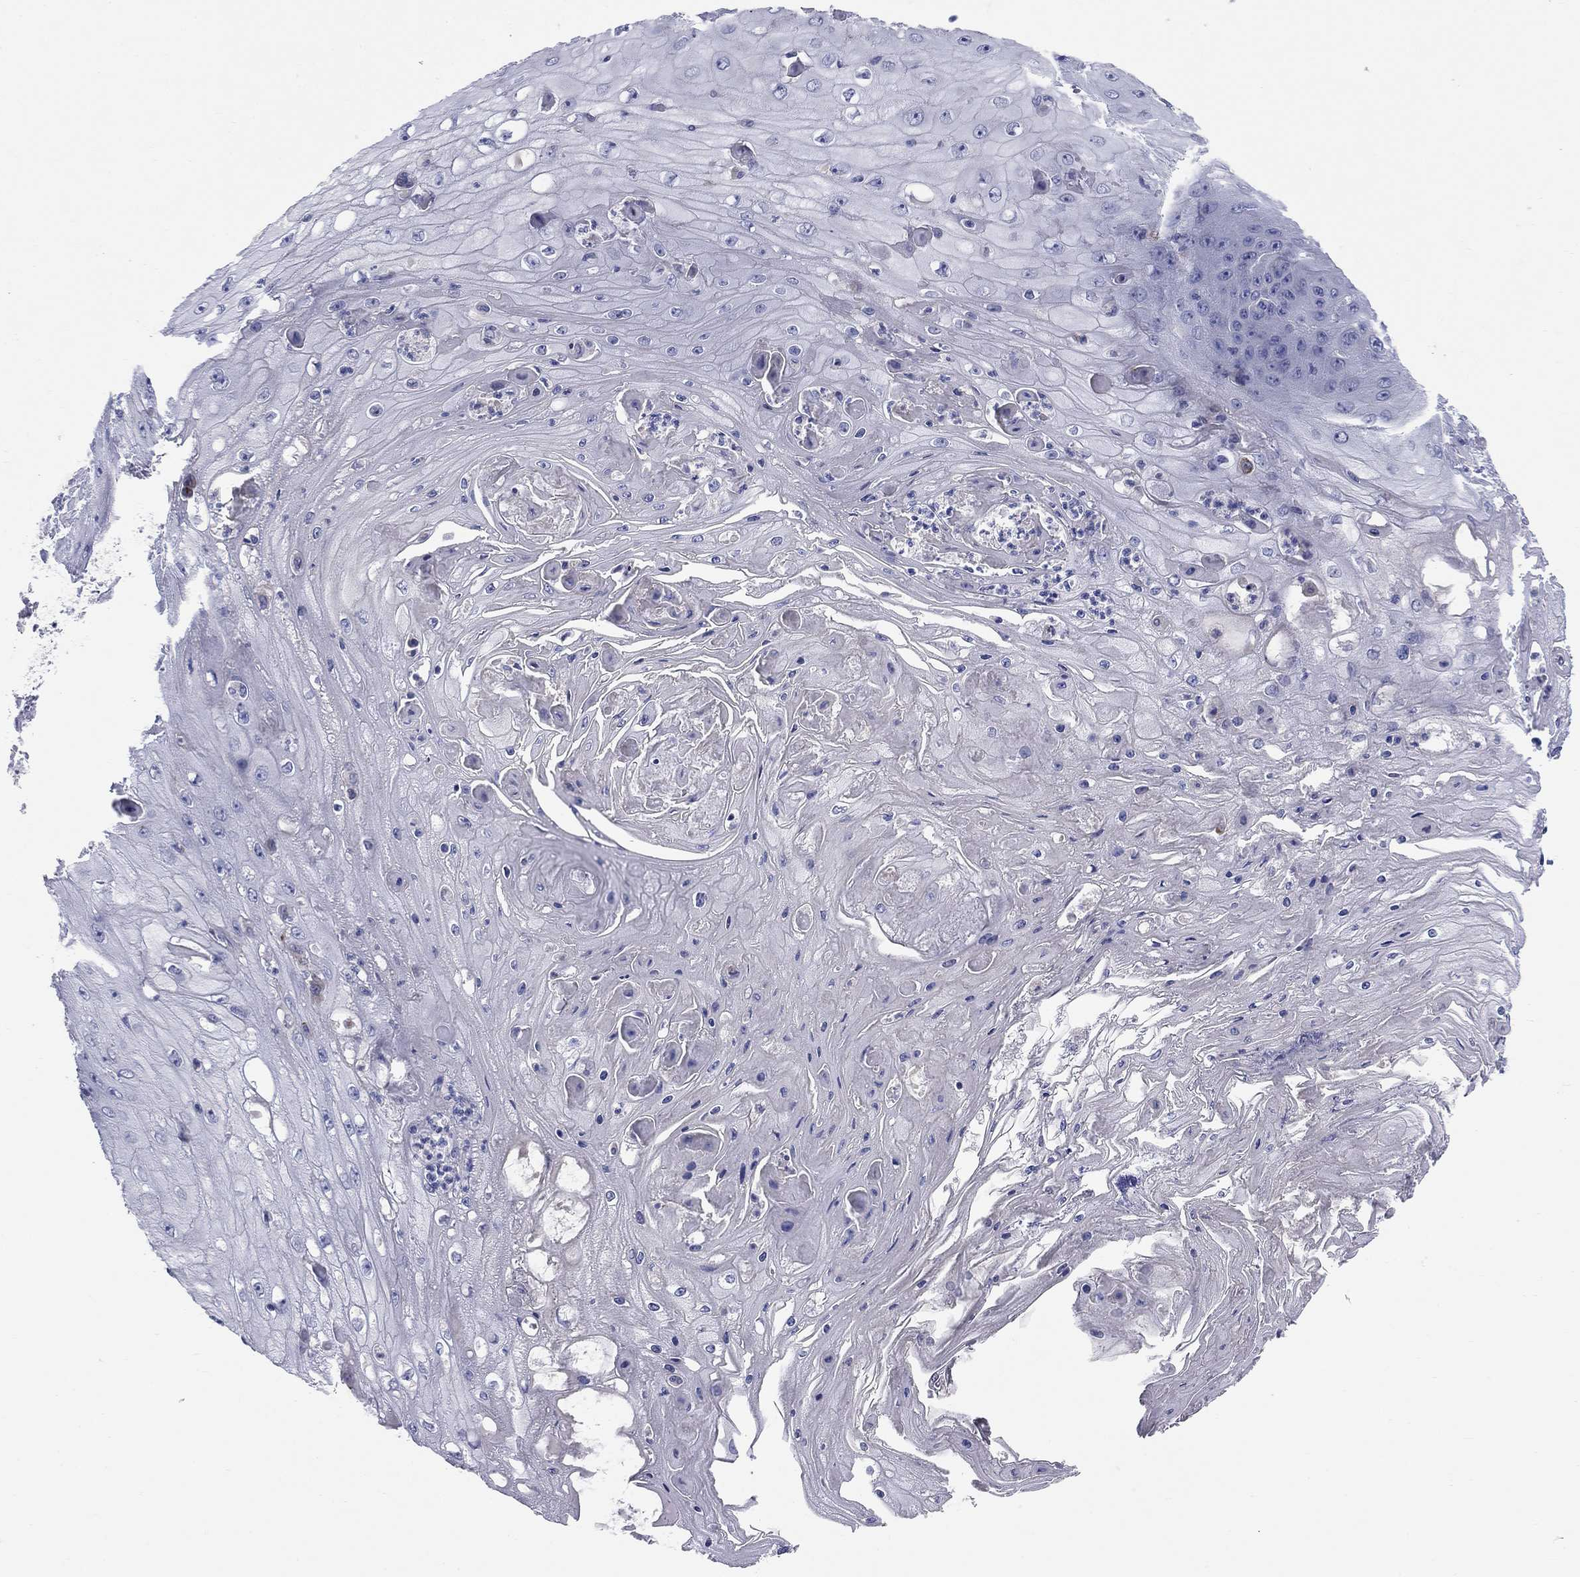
{"staining": {"intensity": "negative", "quantity": "none", "location": "none"}, "tissue": "skin cancer", "cell_type": "Tumor cells", "image_type": "cancer", "snomed": [{"axis": "morphology", "description": "Squamous cell carcinoma, NOS"}, {"axis": "topography", "description": "Skin"}], "caption": "Squamous cell carcinoma (skin) was stained to show a protein in brown. There is no significant expression in tumor cells. (Immunohistochemistry, brightfield microscopy, high magnification).", "gene": "EMP2", "patient": {"sex": "male", "age": 70}}